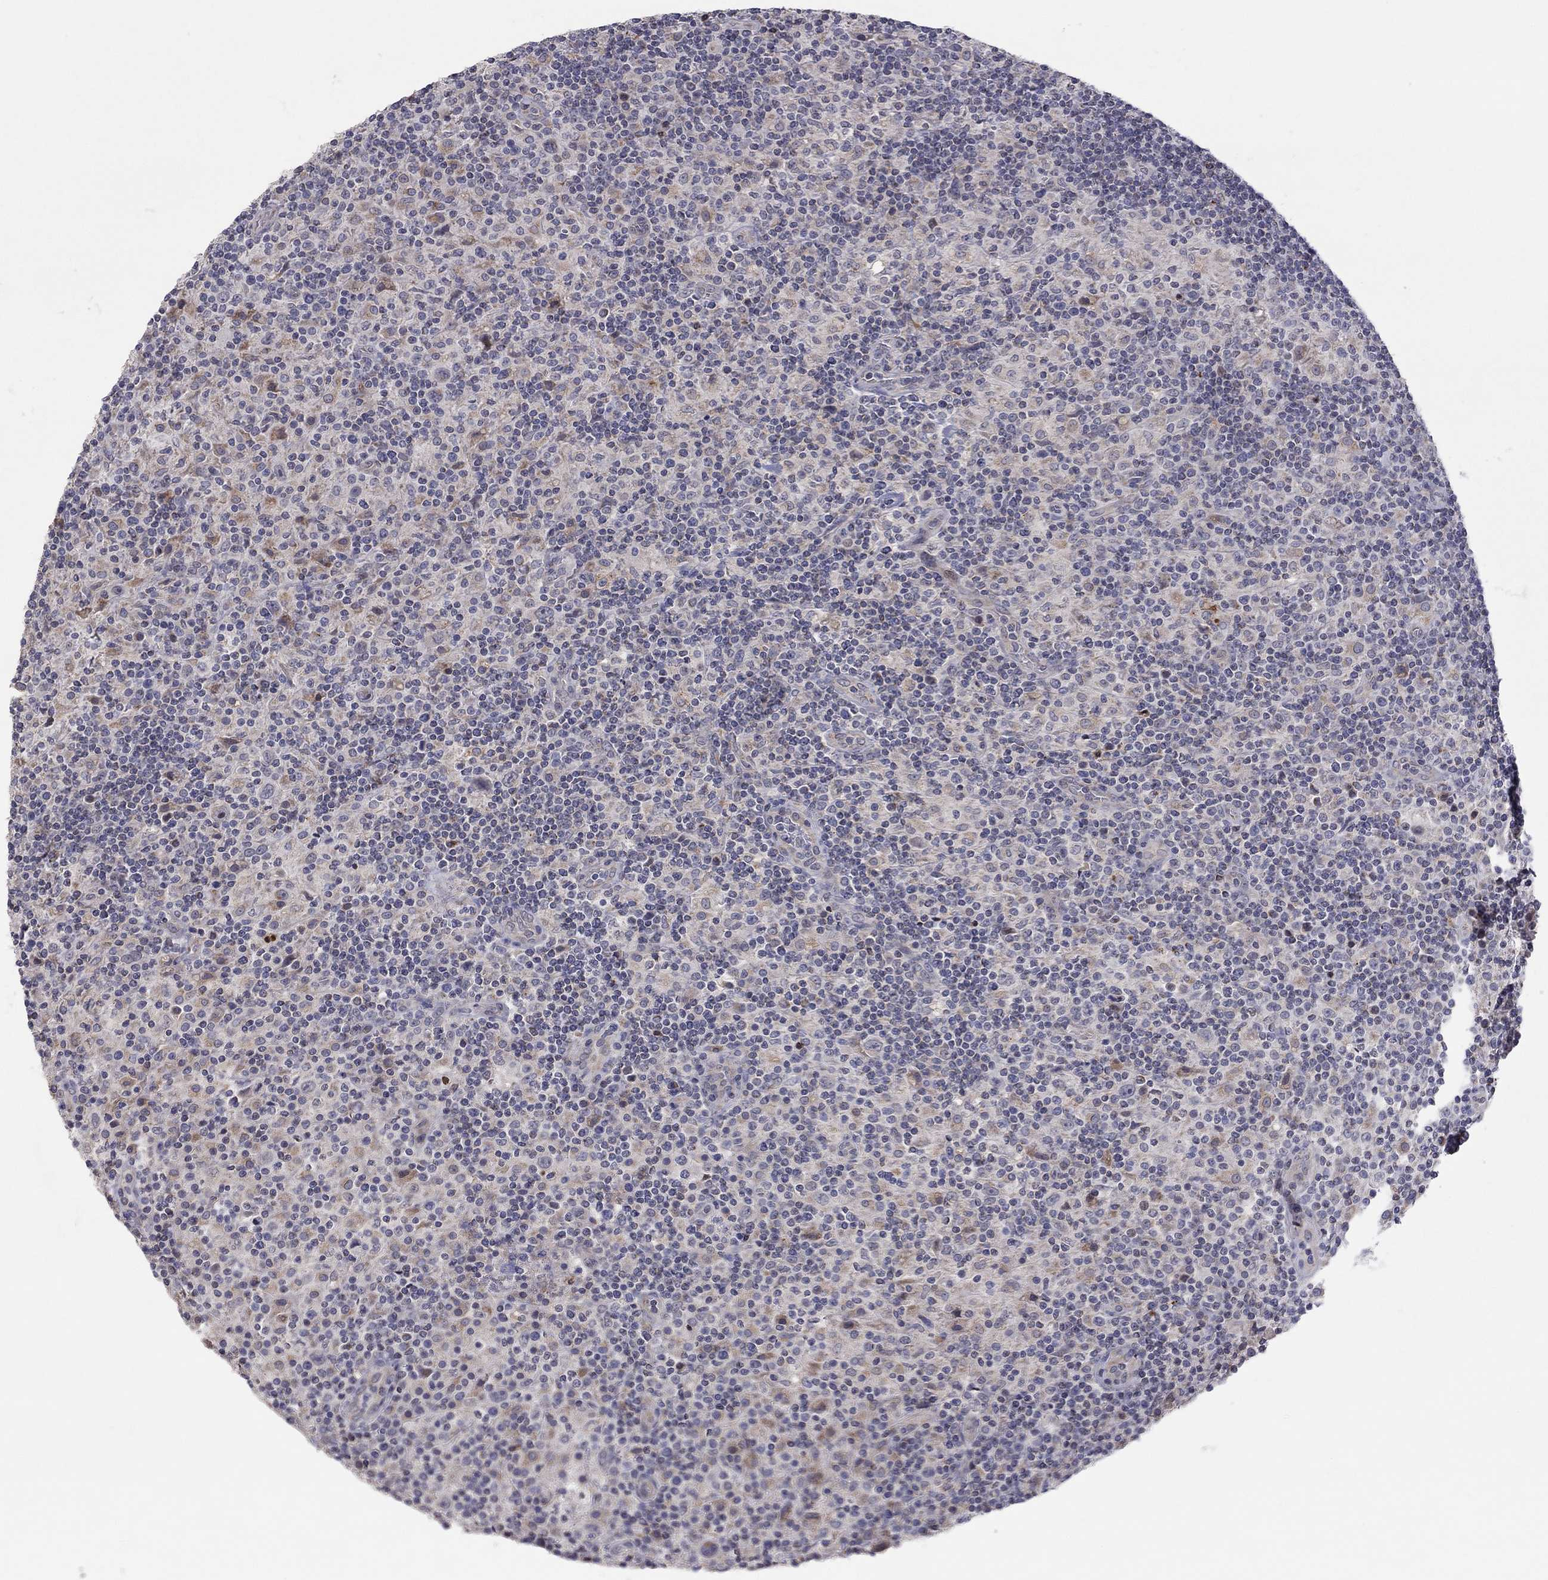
{"staining": {"intensity": "negative", "quantity": "none", "location": "none"}, "tissue": "lymphoma", "cell_type": "Tumor cells", "image_type": "cancer", "snomed": [{"axis": "morphology", "description": "Hodgkin's disease, NOS"}, {"axis": "topography", "description": "Lymph node"}], "caption": "This is a histopathology image of immunohistochemistry (IHC) staining of lymphoma, which shows no positivity in tumor cells. The staining is performed using DAB brown chromogen with nuclei counter-stained in using hematoxylin.", "gene": "CRACDL", "patient": {"sex": "male", "age": 70}}